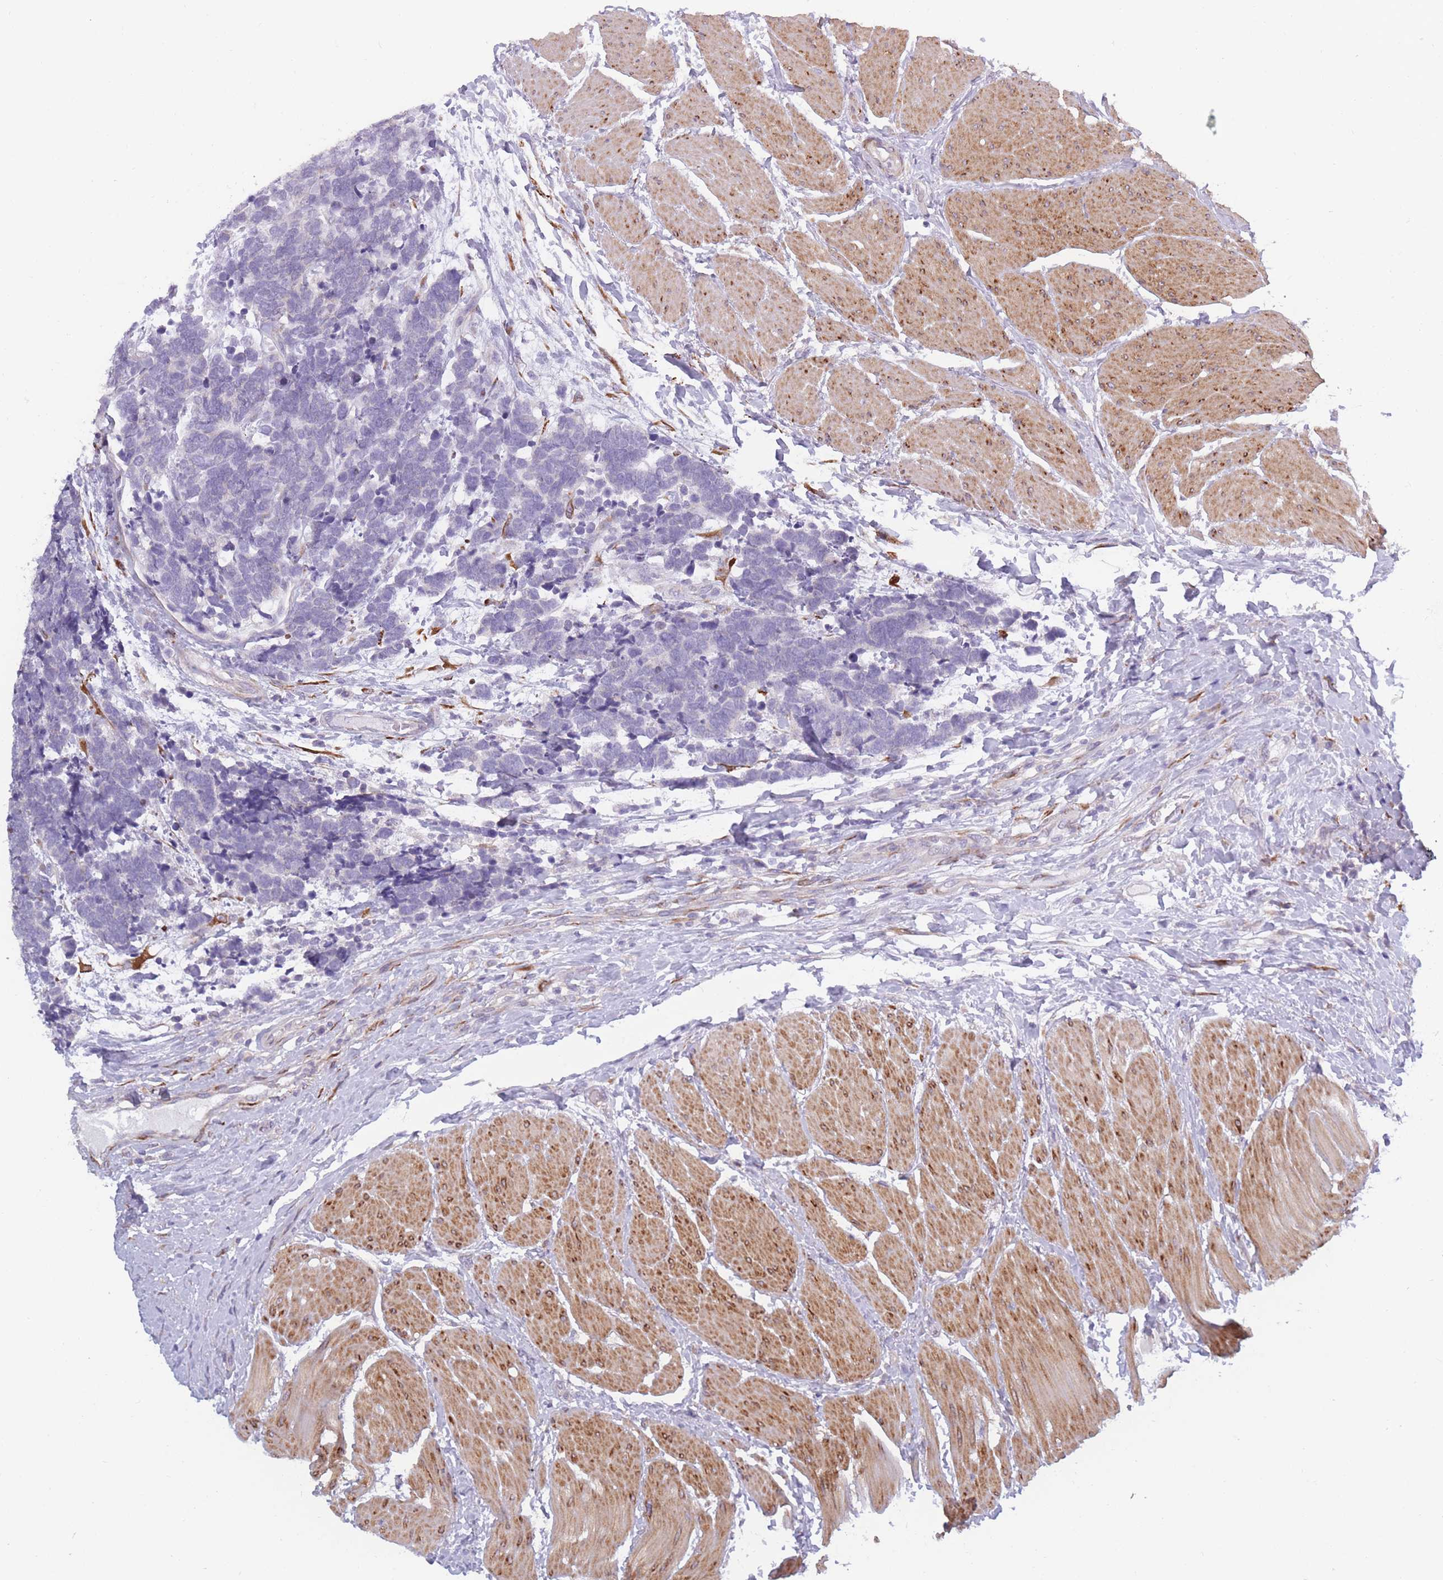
{"staining": {"intensity": "negative", "quantity": "none", "location": "none"}, "tissue": "carcinoid", "cell_type": "Tumor cells", "image_type": "cancer", "snomed": [{"axis": "morphology", "description": "Carcinoma, NOS"}, {"axis": "morphology", "description": "Carcinoid, malignant, NOS"}, {"axis": "topography", "description": "Urinary bladder"}], "caption": "IHC of carcinoma shows no staining in tumor cells. (DAB (3,3'-diaminobenzidine) immunohistochemistry (IHC) visualized using brightfield microscopy, high magnification).", "gene": "CCNQ", "patient": {"sex": "male", "age": 57}}